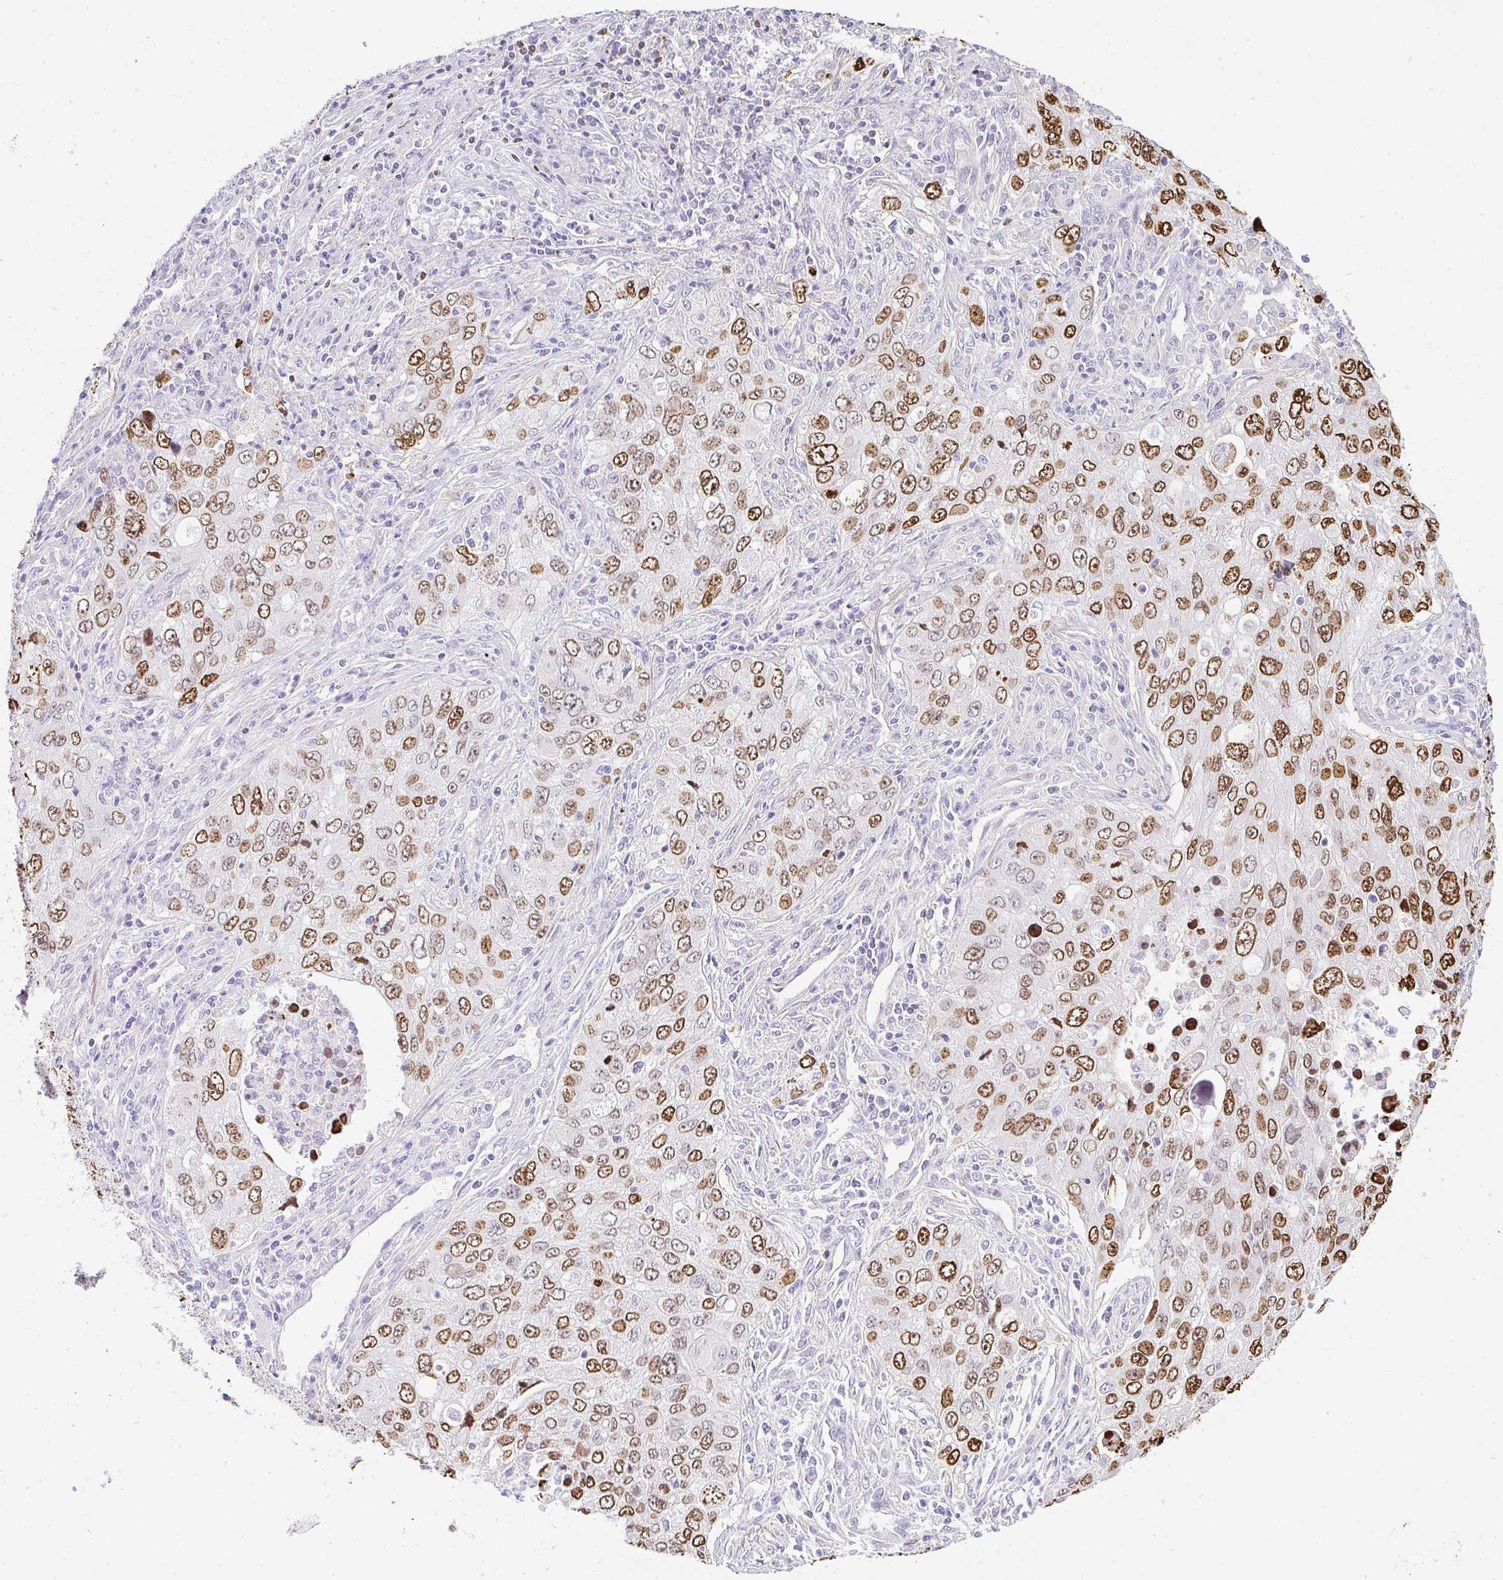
{"staining": {"intensity": "moderate", "quantity": ">75%", "location": "nuclear"}, "tissue": "lung cancer", "cell_type": "Tumor cells", "image_type": "cancer", "snomed": [{"axis": "morphology", "description": "Adenocarcinoma, NOS"}, {"axis": "morphology", "description": "Adenocarcinoma, metastatic, NOS"}, {"axis": "topography", "description": "Lymph node"}, {"axis": "topography", "description": "Lung"}], "caption": "Immunohistochemistry (IHC) of lung cancer demonstrates medium levels of moderate nuclear positivity in approximately >75% of tumor cells.", "gene": "CAPSL", "patient": {"sex": "female", "age": 42}}